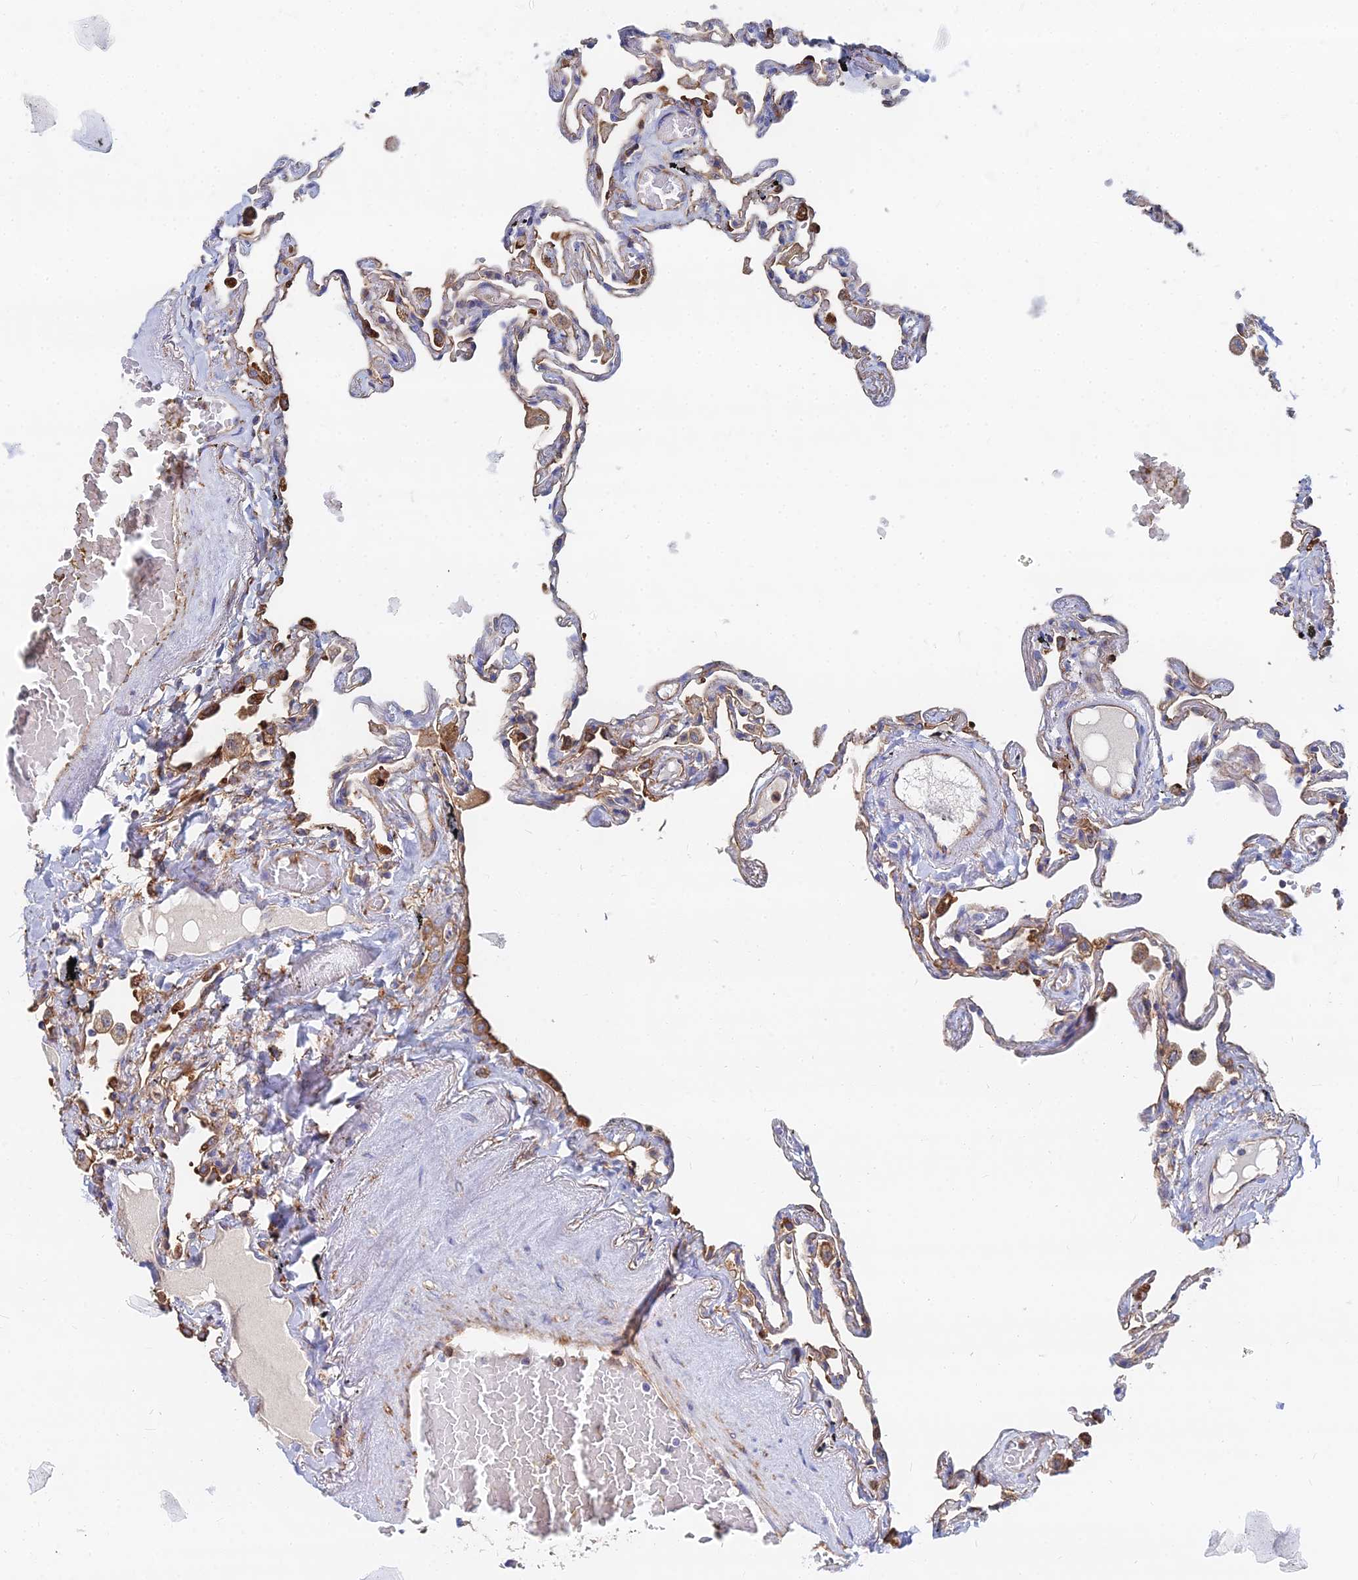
{"staining": {"intensity": "strong", "quantity": "25%-75%", "location": "cytoplasmic/membranous"}, "tissue": "lung", "cell_type": "Alveolar cells", "image_type": "normal", "snomed": [{"axis": "morphology", "description": "Normal tissue, NOS"}, {"axis": "topography", "description": "Lung"}], "caption": "Protein staining demonstrates strong cytoplasmic/membranous staining in about 25%-75% of alveolar cells in unremarkable lung. (DAB (3,3'-diaminobenzidine) IHC, brown staining for protein, blue staining for nuclei).", "gene": "FFAR3", "patient": {"sex": "female", "age": 67}}